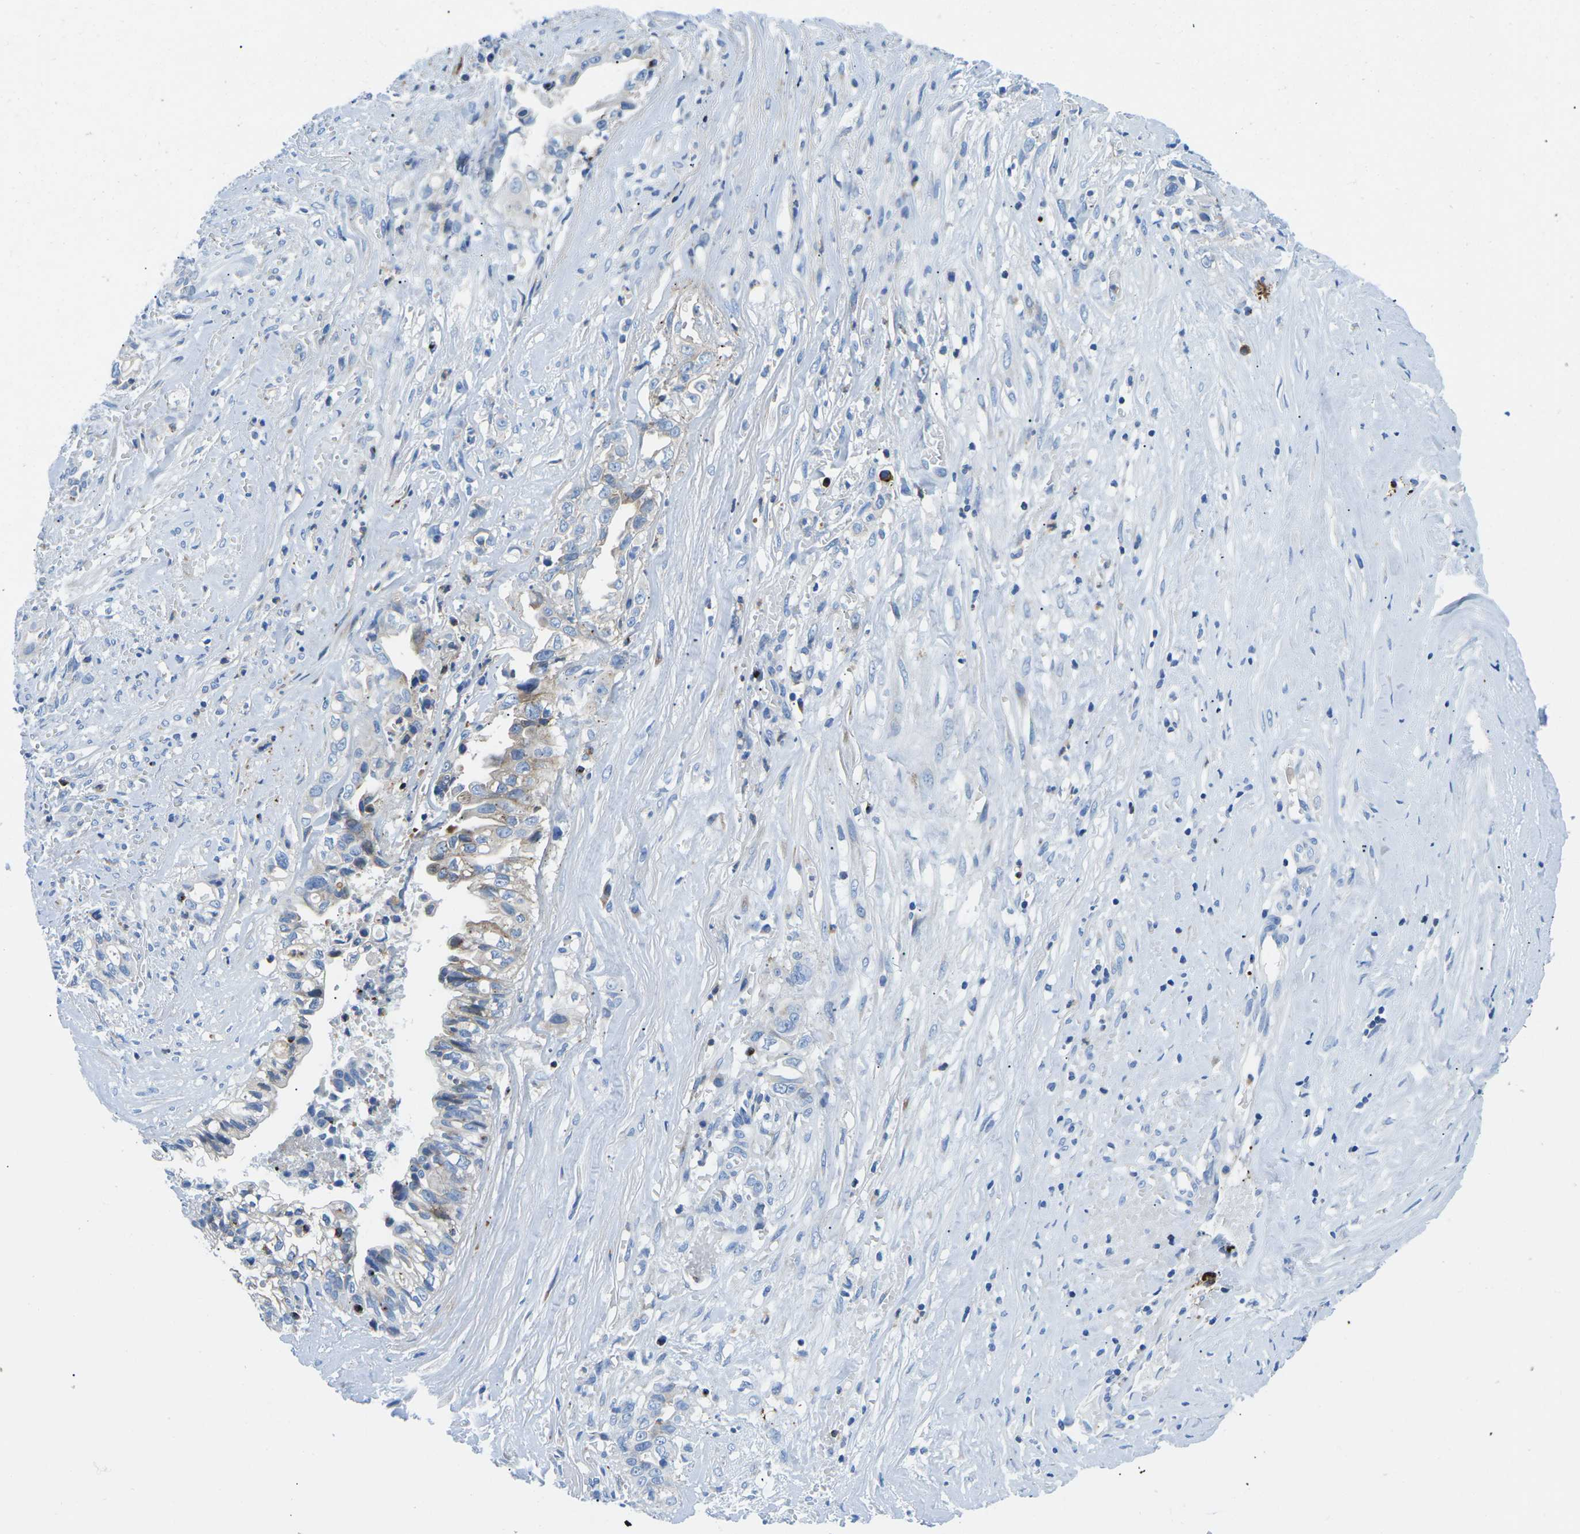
{"staining": {"intensity": "weak", "quantity": "<25%", "location": "cytoplasmic/membranous"}, "tissue": "liver cancer", "cell_type": "Tumor cells", "image_type": "cancer", "snomed": [{"axis": "morphology", "description": "Cholangiocarcinoma"}, {"axis": "topography", "description": "Liver"}], "caption": "The IHC photomicrograph has no significant staining in tumor cells of liver cancer tissue.", "gene": "MC4R", "patient": {"sex": "female", "age": 70}}